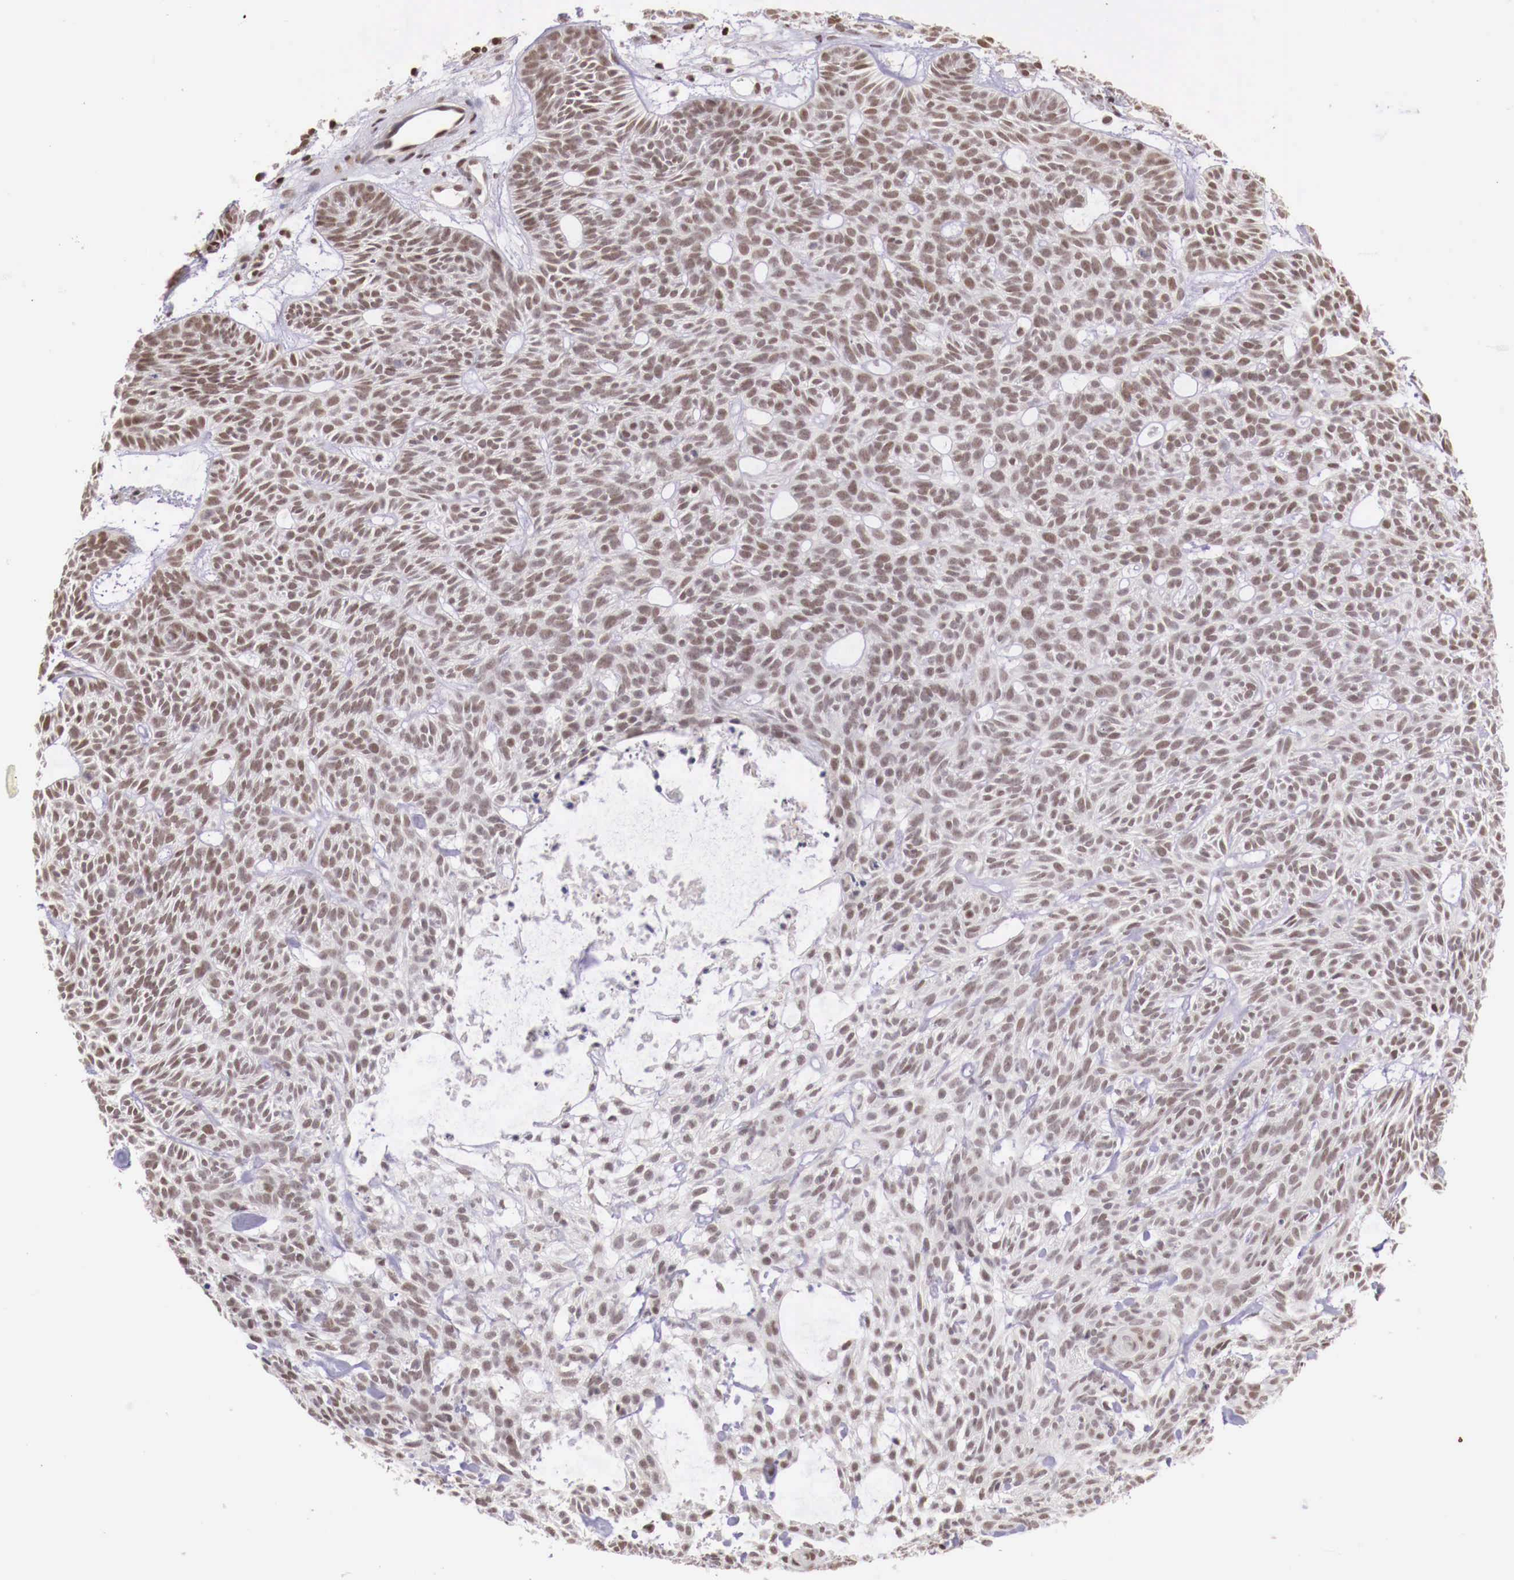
{"staining": {"intensity": "weak", "quantity": "25%-75%", "location": "nuclear"}, "tissue": "skin cancer", "cell_type": "Tumor cells", "image_type": "cancer", "snomed": [{"axis": "morphology", "description": "Basal cell carcinoma"}, {"axis": "topography", "description": "Skin"}], "caption": "The photomicrograph reveals staining of skin cancer, revealing weak nuclear protein expression (brown color) within tumor cells.", "gene": "SP1", "patient": {"sex": "male", "age": 75}}